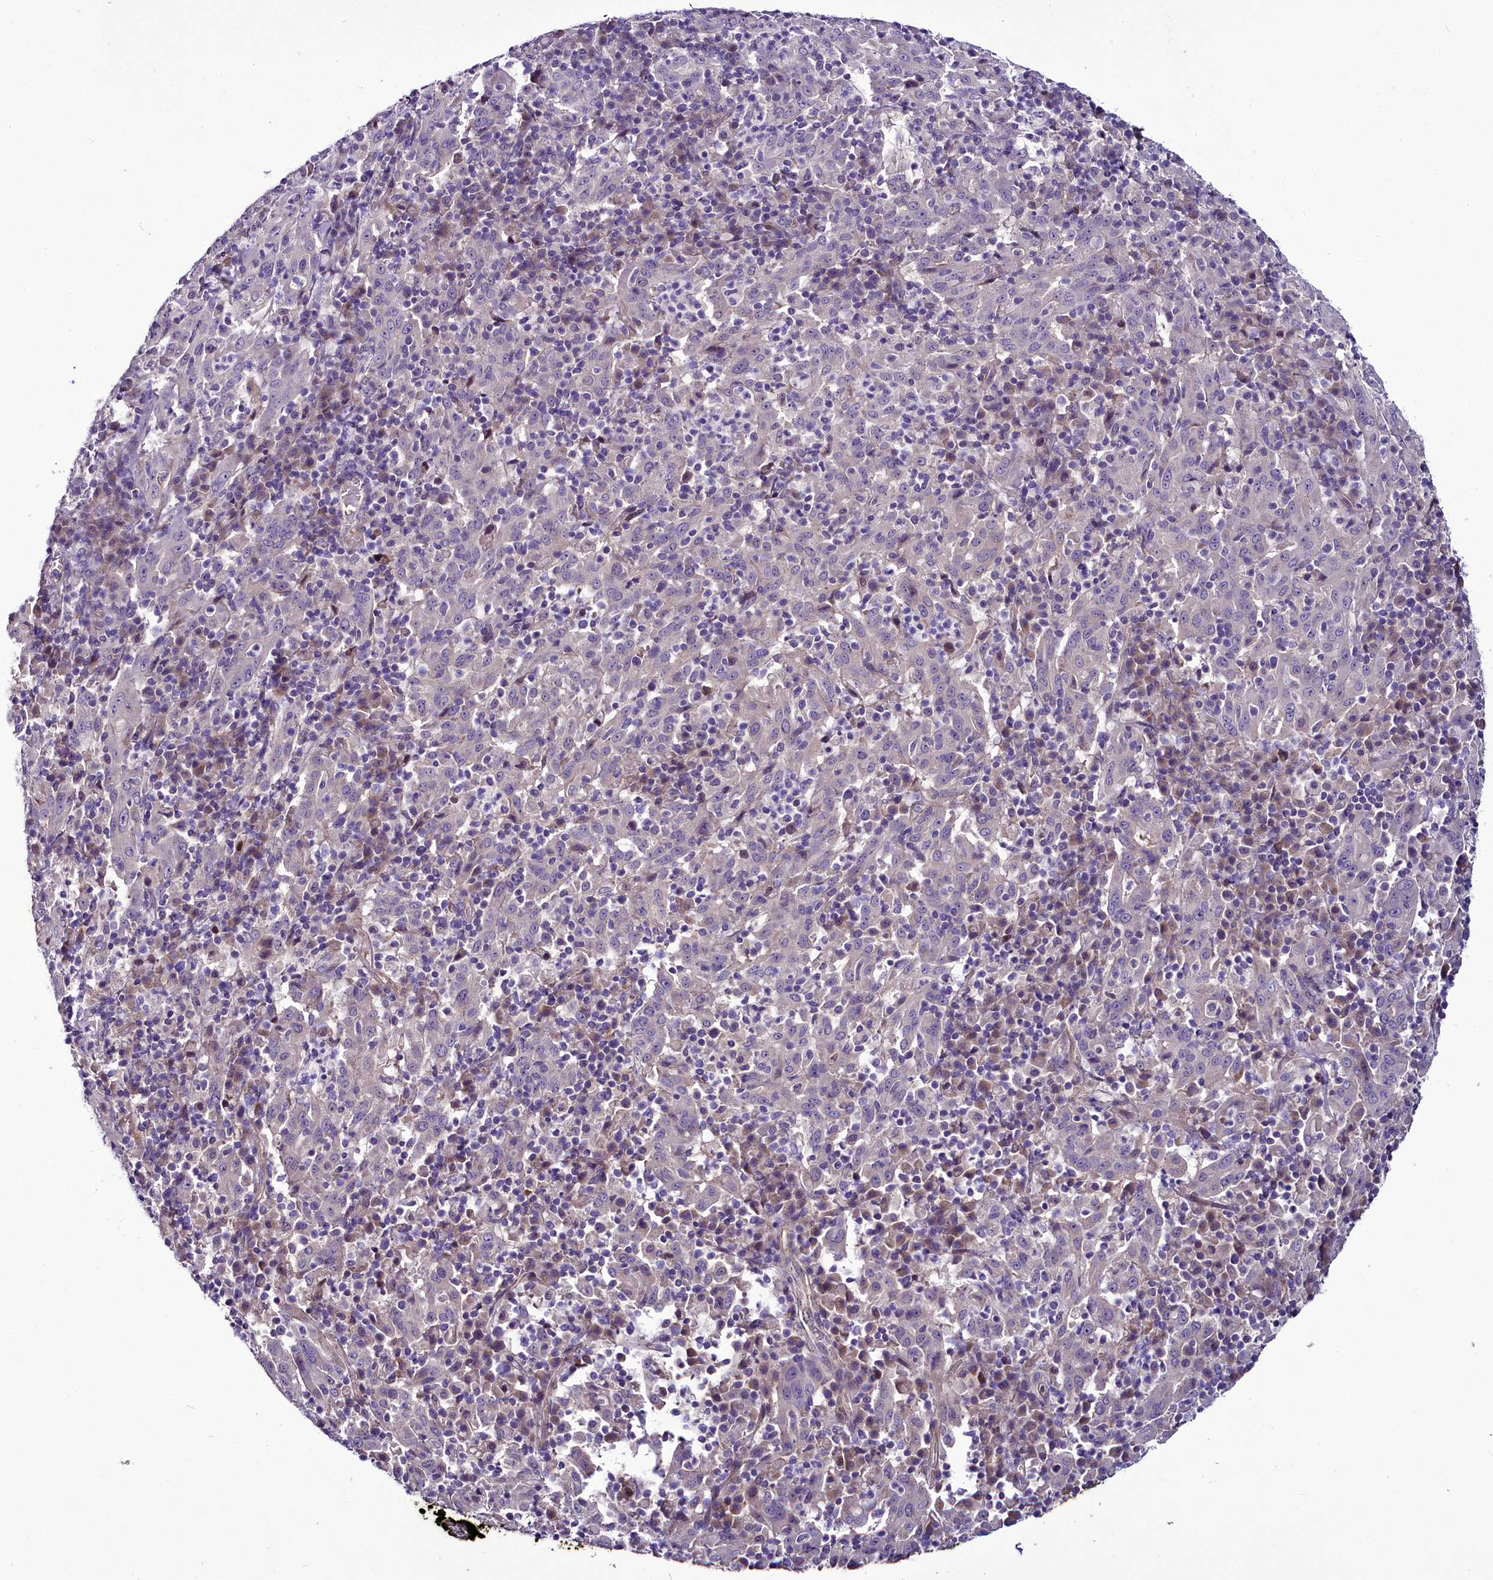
{"staining": {"intensity": "negative", "quantity": "none", "location": "none"}, "tissue": "pancreatic cancer", "cell_type": "Tumor cells", "image_type": "cancer", "snomed": [{"axis": "morphology", "description": "Adenocarcinoma, NOS"}, {"axis": "topography", "description": "Pancreas"}], "caption": "Tumor cells are negative for protein expression in human pancreatic adenocarcinoma.", "gene": "C9orf40", "patient": {"sex": "male", "age": 63}}